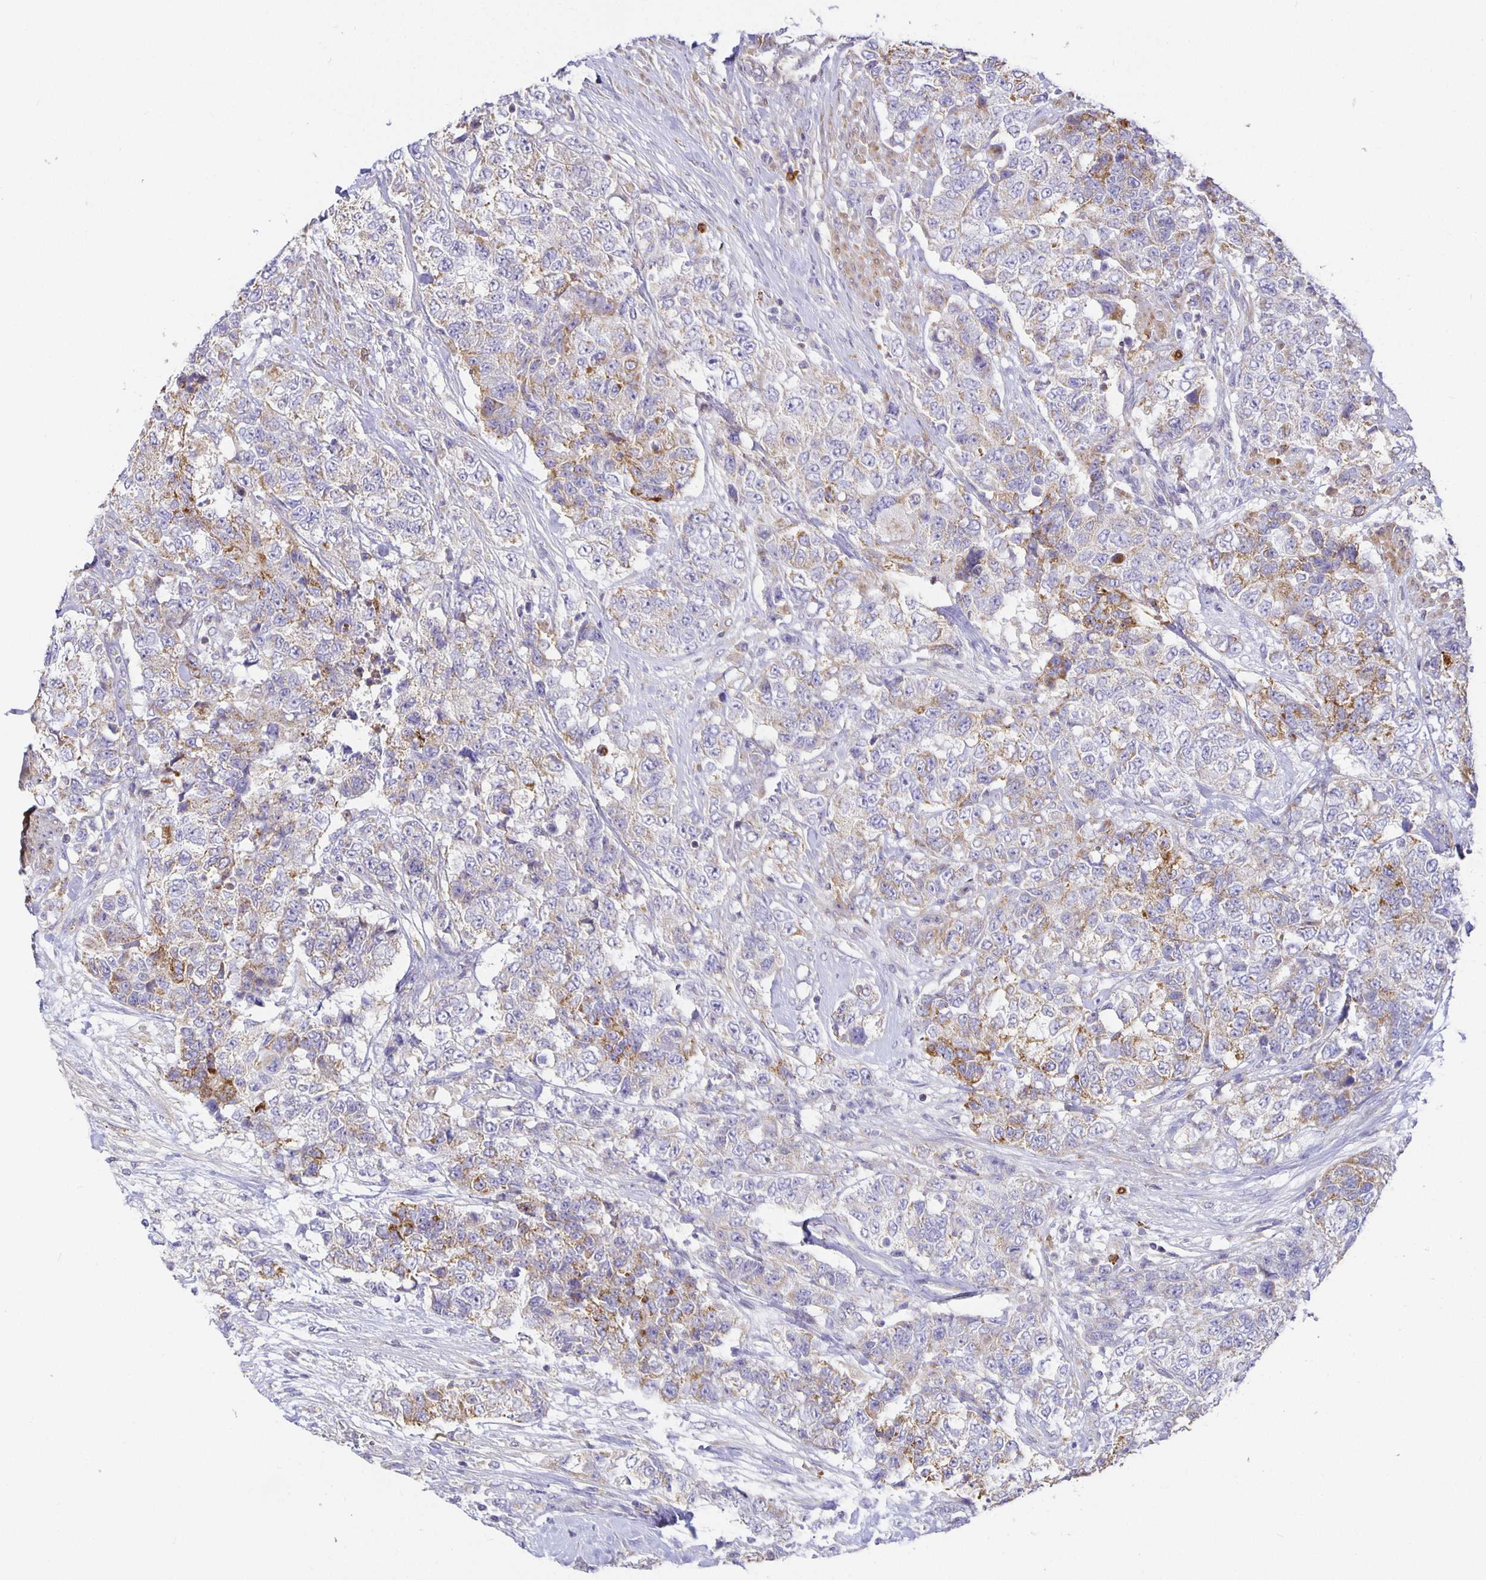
{"staining": {"intensity": "moderate", "quantity": "<25%", "location": "cytoplasmic/membranous"}, "tissue": "urothelial cancer", "cell_type": "Tumor cells", "image_type": "cancer", "snomed": [{"axis": "morphology", "description": "Urothelial carcinoma, High grade"}, {"axis": "topography", "description": "Urinary bladder"}], "caption": "Tumor cells demonstrate low levels of moderate cytoplasmic/membranous expression in approximately <25% of cells in urothelial cancer.", "gene": "FLRT3", "patient": {"sex": "female", "age": 78}}